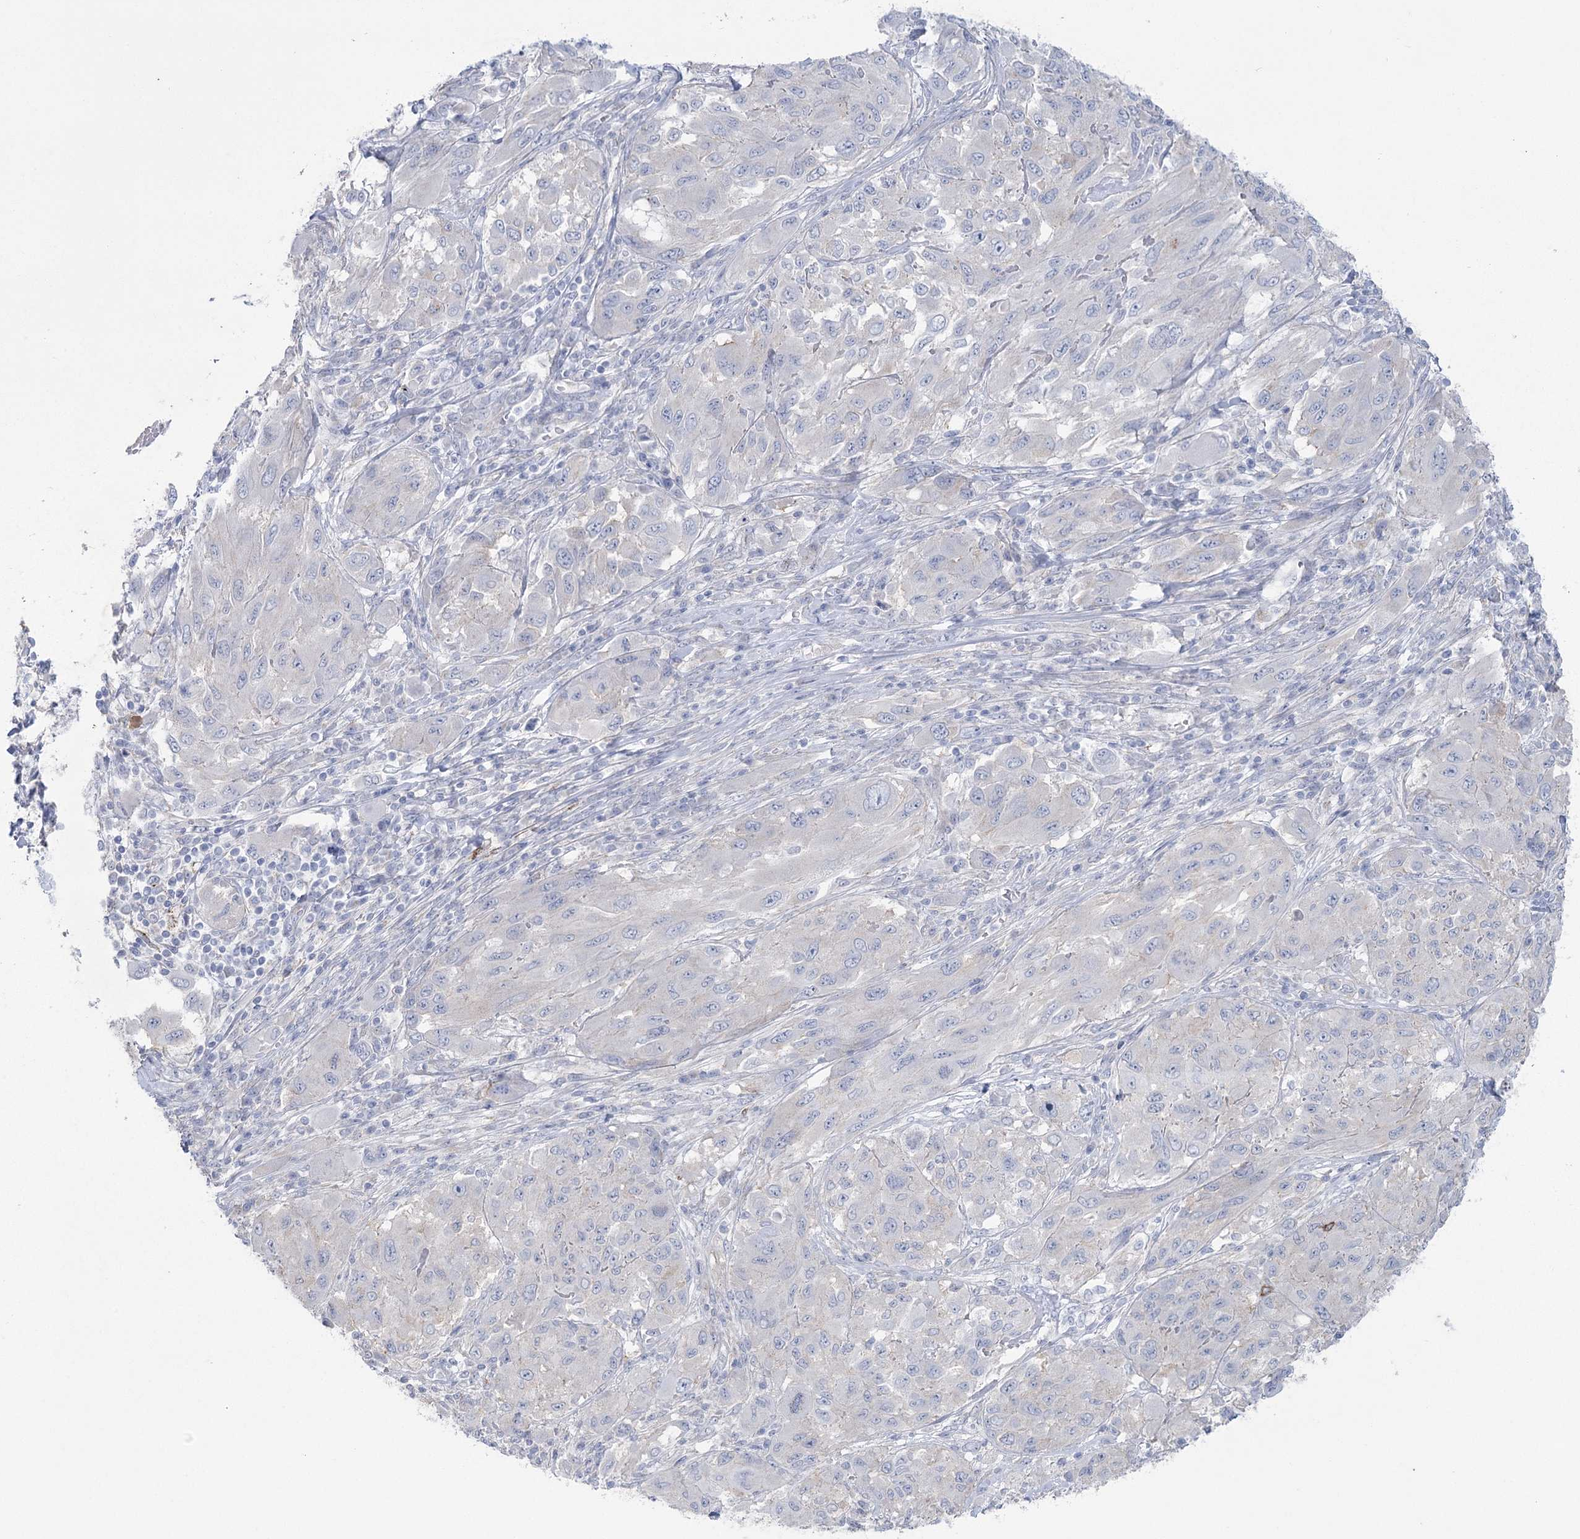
{"staining": {"intensity": "negative", "quantity": "none", "location": "none"}, "tissue": "melanoma", "cell_type": "Tumor cells", "image_type": "cancer", "snomed": [{"axis": "morphology", "description": "Malignant melanoma, NOS"}, {"axis": "topography", "description": "Skin"}], "caption": "Tumor cells are negative for brown protein staining in melanoma. Nuclei are stained in blue.", "gene": "CCDC88A", "patient": {"sex": "female", "age": 91}}